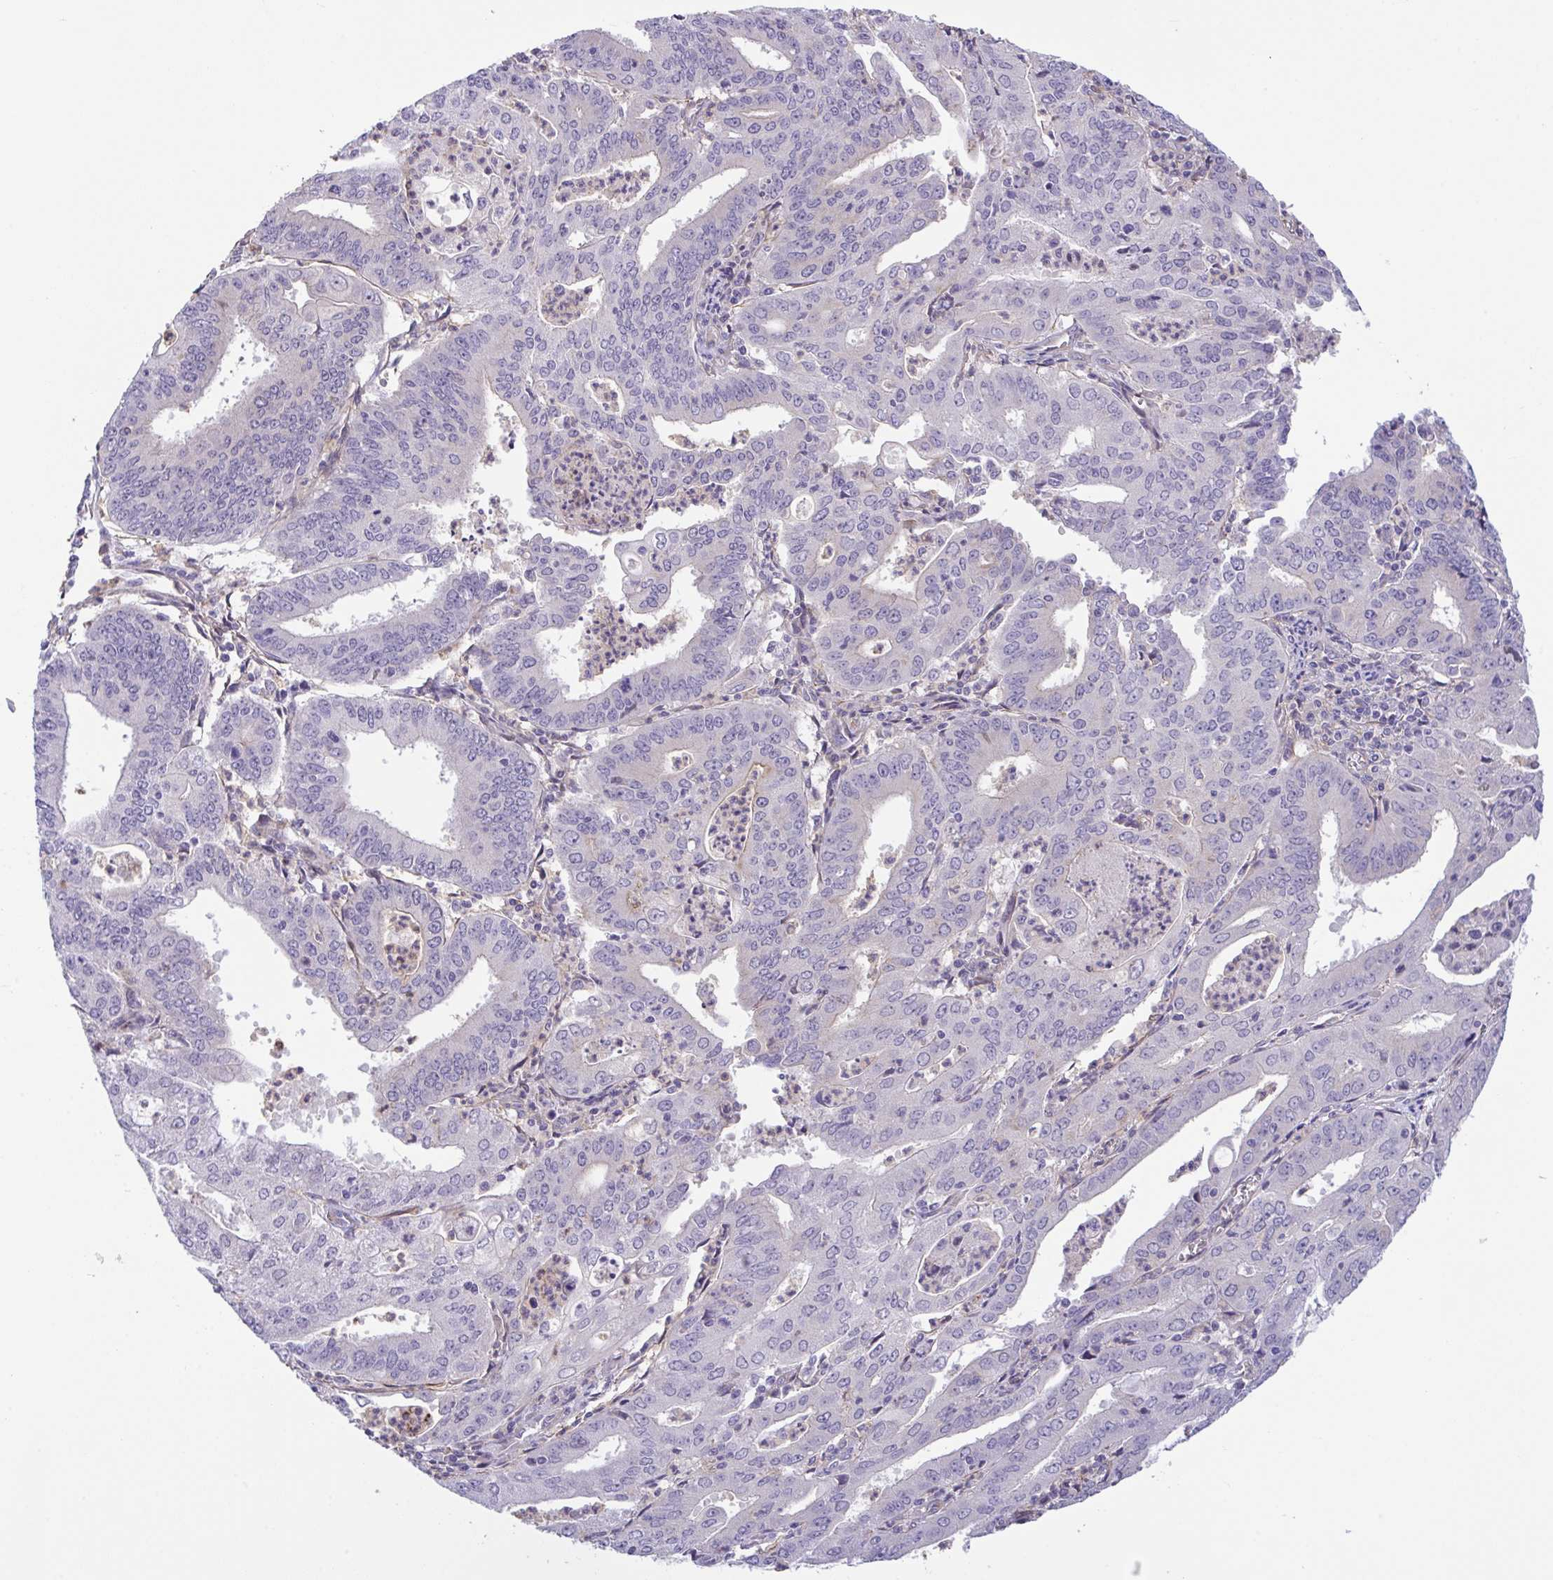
{"staining": {"intensity": "negative", "quantity": "none", "location": "none"}, "tissue": "cervical cancer", "cell_type": "Tumor cells", "image_type": "cancer", "snomed": [{"axis": "morphology", "description": "Adenocarcinoma, NOS"}, {"axis": "topography", "description": "Cervix"}], "caption": "Tumor cells show no significant protein staining in cervical adenocarcinoma.", "gene": "RHOXF1", "patient": {"sex": "female", "age": 56}}